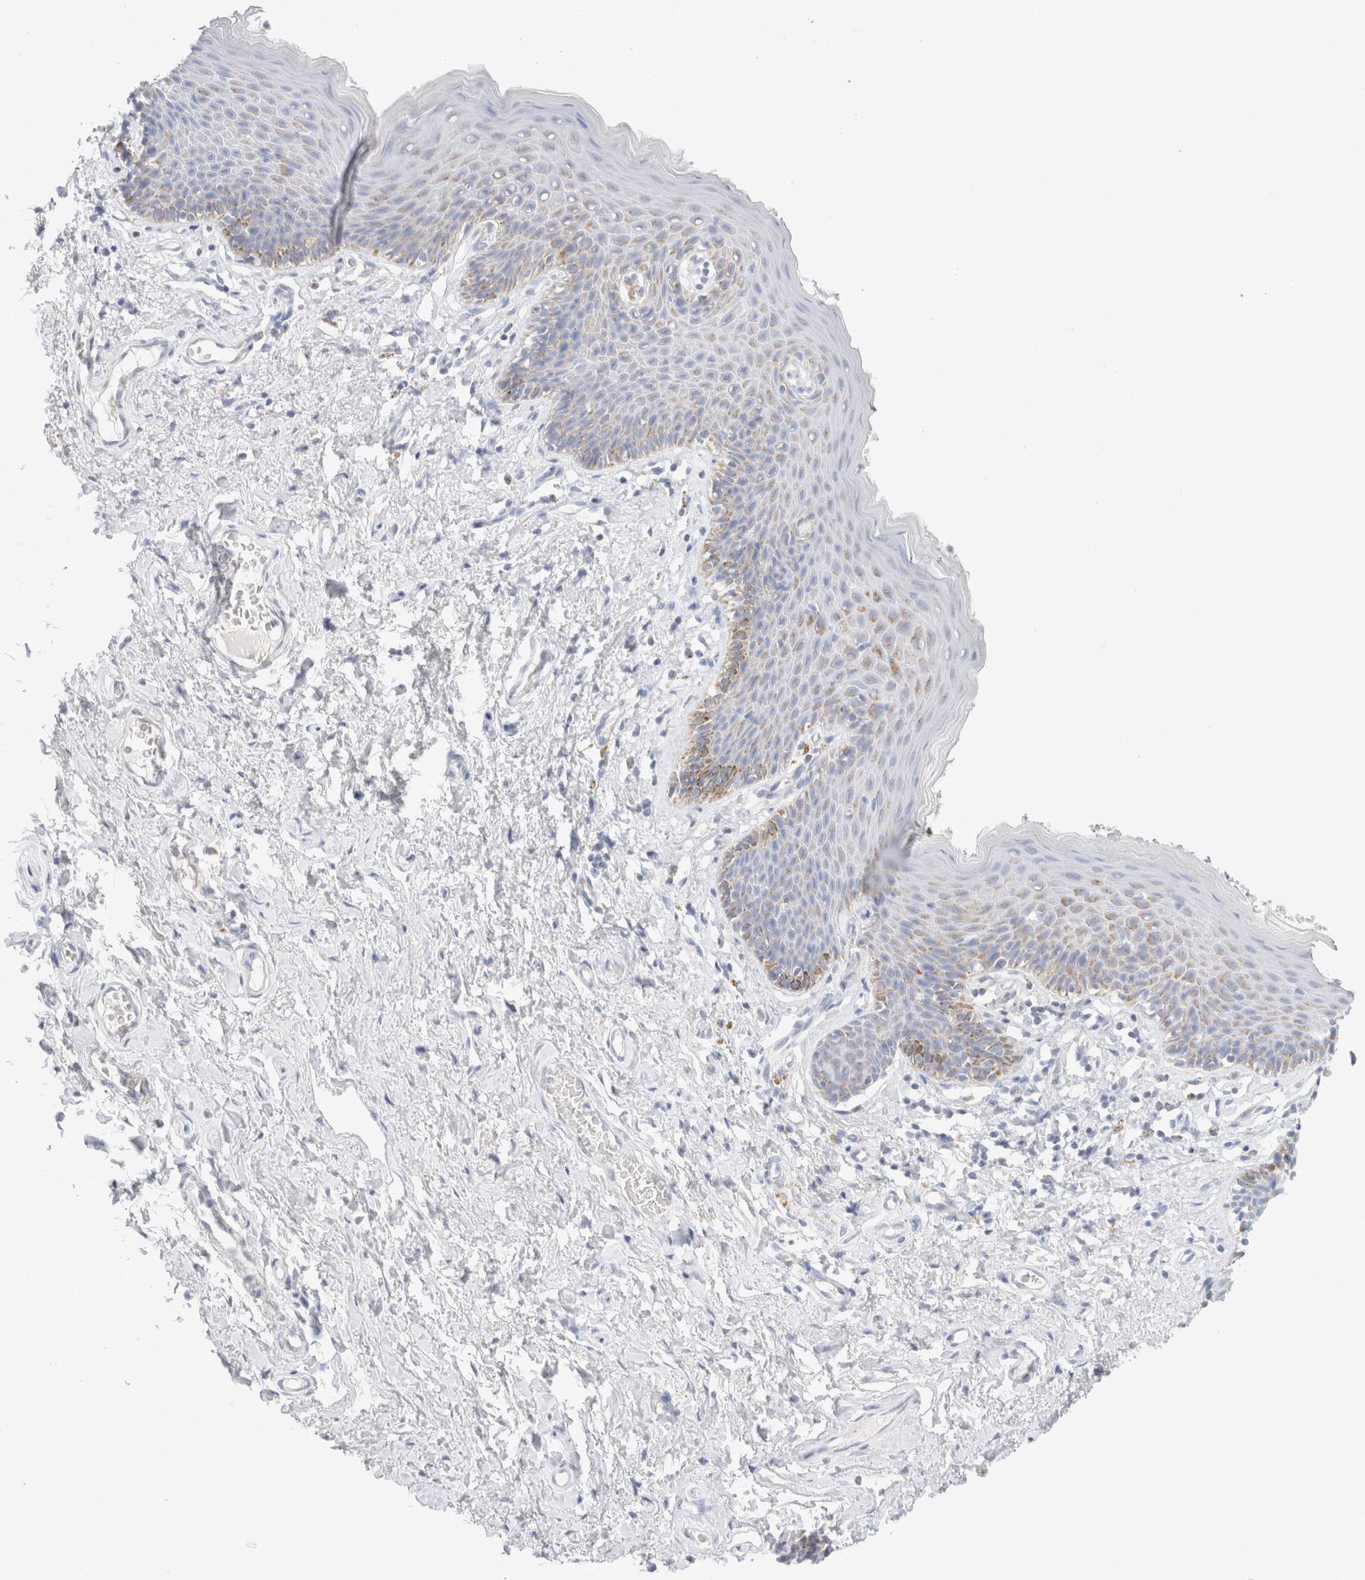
{"staining": {"intensity": "moderate", "quantity": "<25%", "location": "cytoplasmic/membranous"}, "tissue": "skin", "cell_type": "Epidermal cells", "image_type": "normal", "snomed": [{"axis": "morphology", "description": "Normal tissue, NOS"}, {"axis": "topography", "description": "Vulva"}], "caption": "Epidermal cells exhibit low levels of moderate cytoplasmic/membranous expression in about <25% of cells in normal human skin. (Brightfield microscopy of DAB IHC at high magnification).", "gene": "ATP6V1C1", "patient": {"sex": "female", "age": 66}}